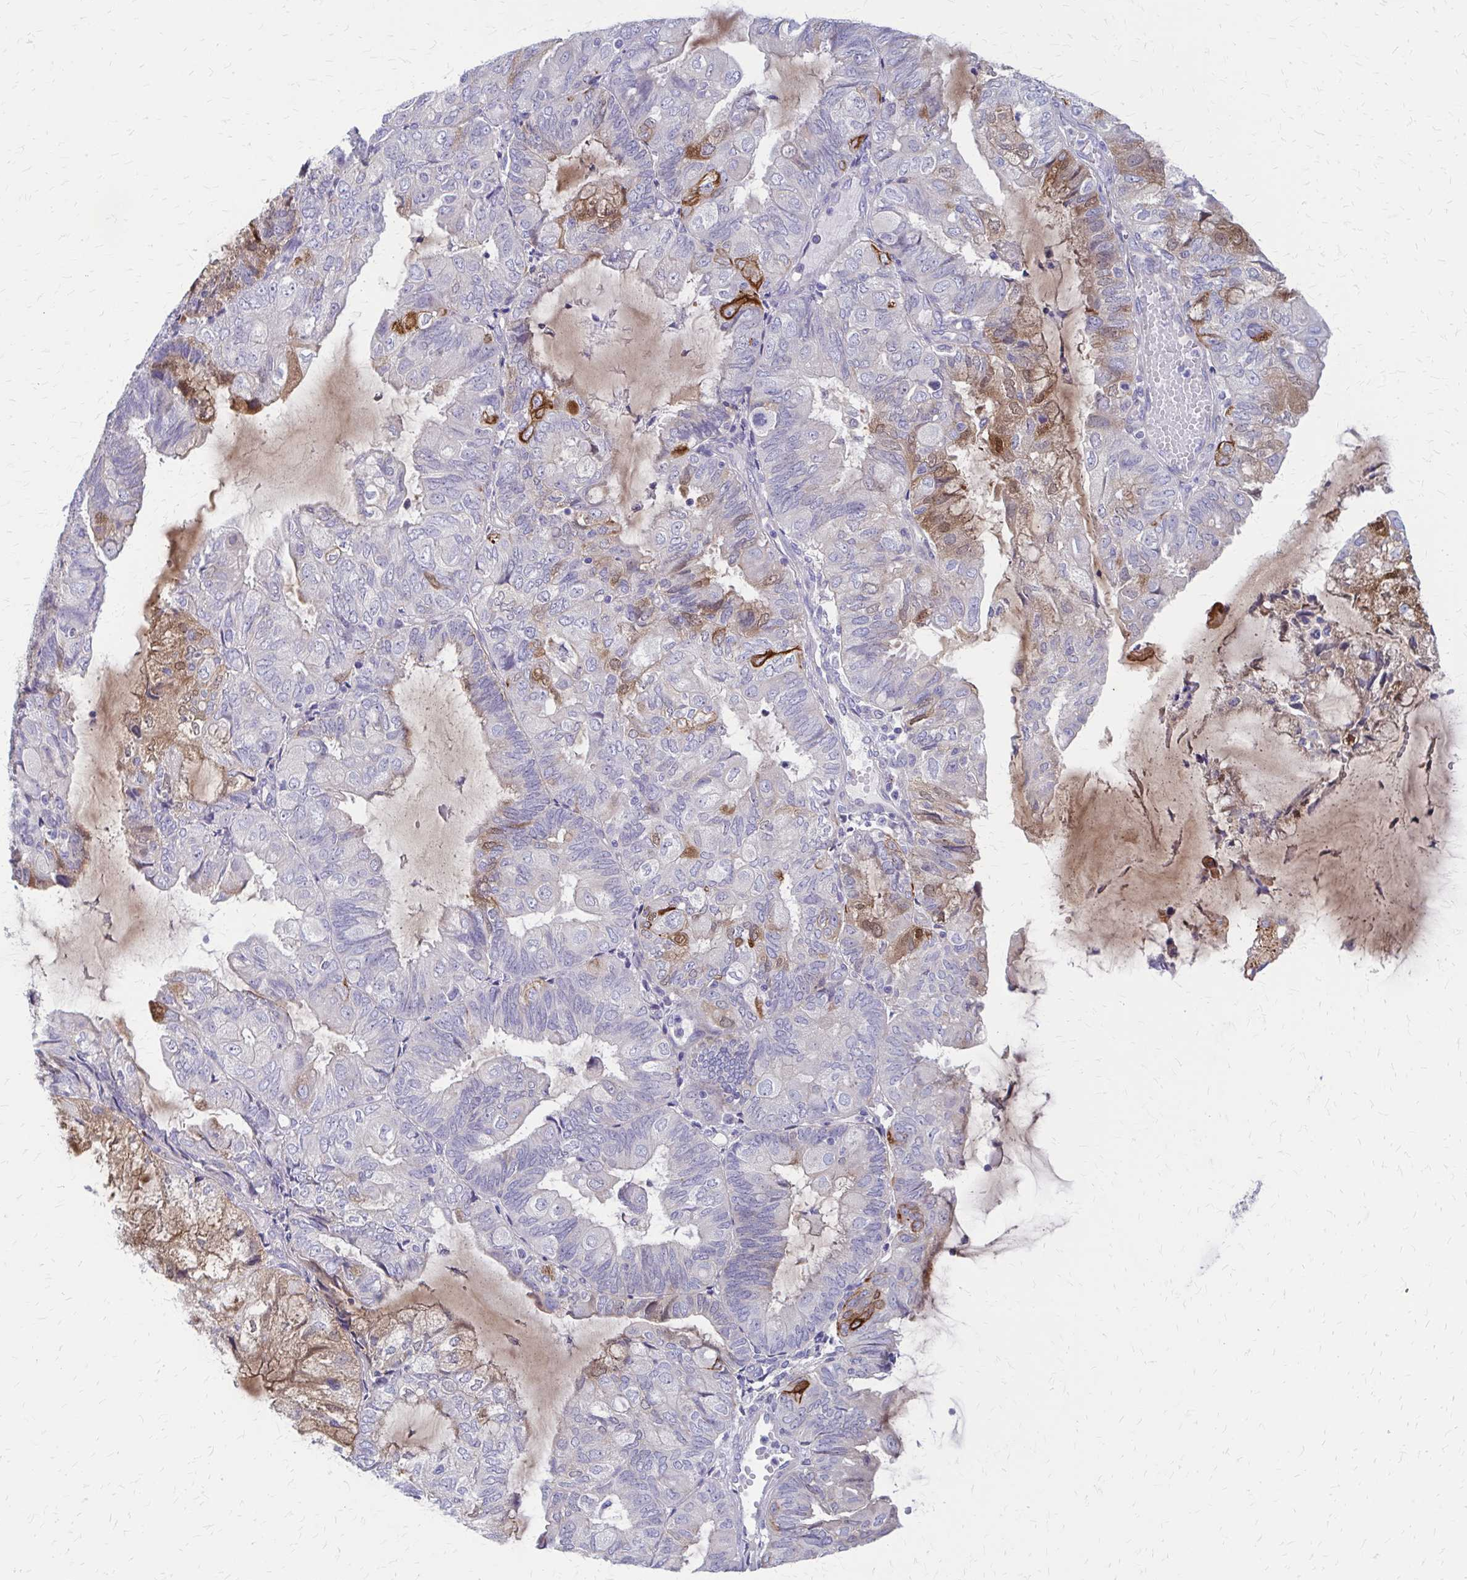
{"staining": {"intensity": "moderate", "quantity": "<25%", "location": "cytoplasmic/membranous"}, "tissue": "endometrial cancer", "cell_type": "Tumor cells", "image_type": "cancer", "snomed": [{"axis": "morphology", "description": "Adenocarcinoma, NOS"}, {"axis": "topography", "description": "Endometrium"}], "caption": "Moderate cytoplasmic/membranous protein staining is seen in about <25% of tumor cells in endometrial cancer (adenocarcinoma).", "gene": "GLYATL2", "patient": {"sex": "female", "age": 81}}